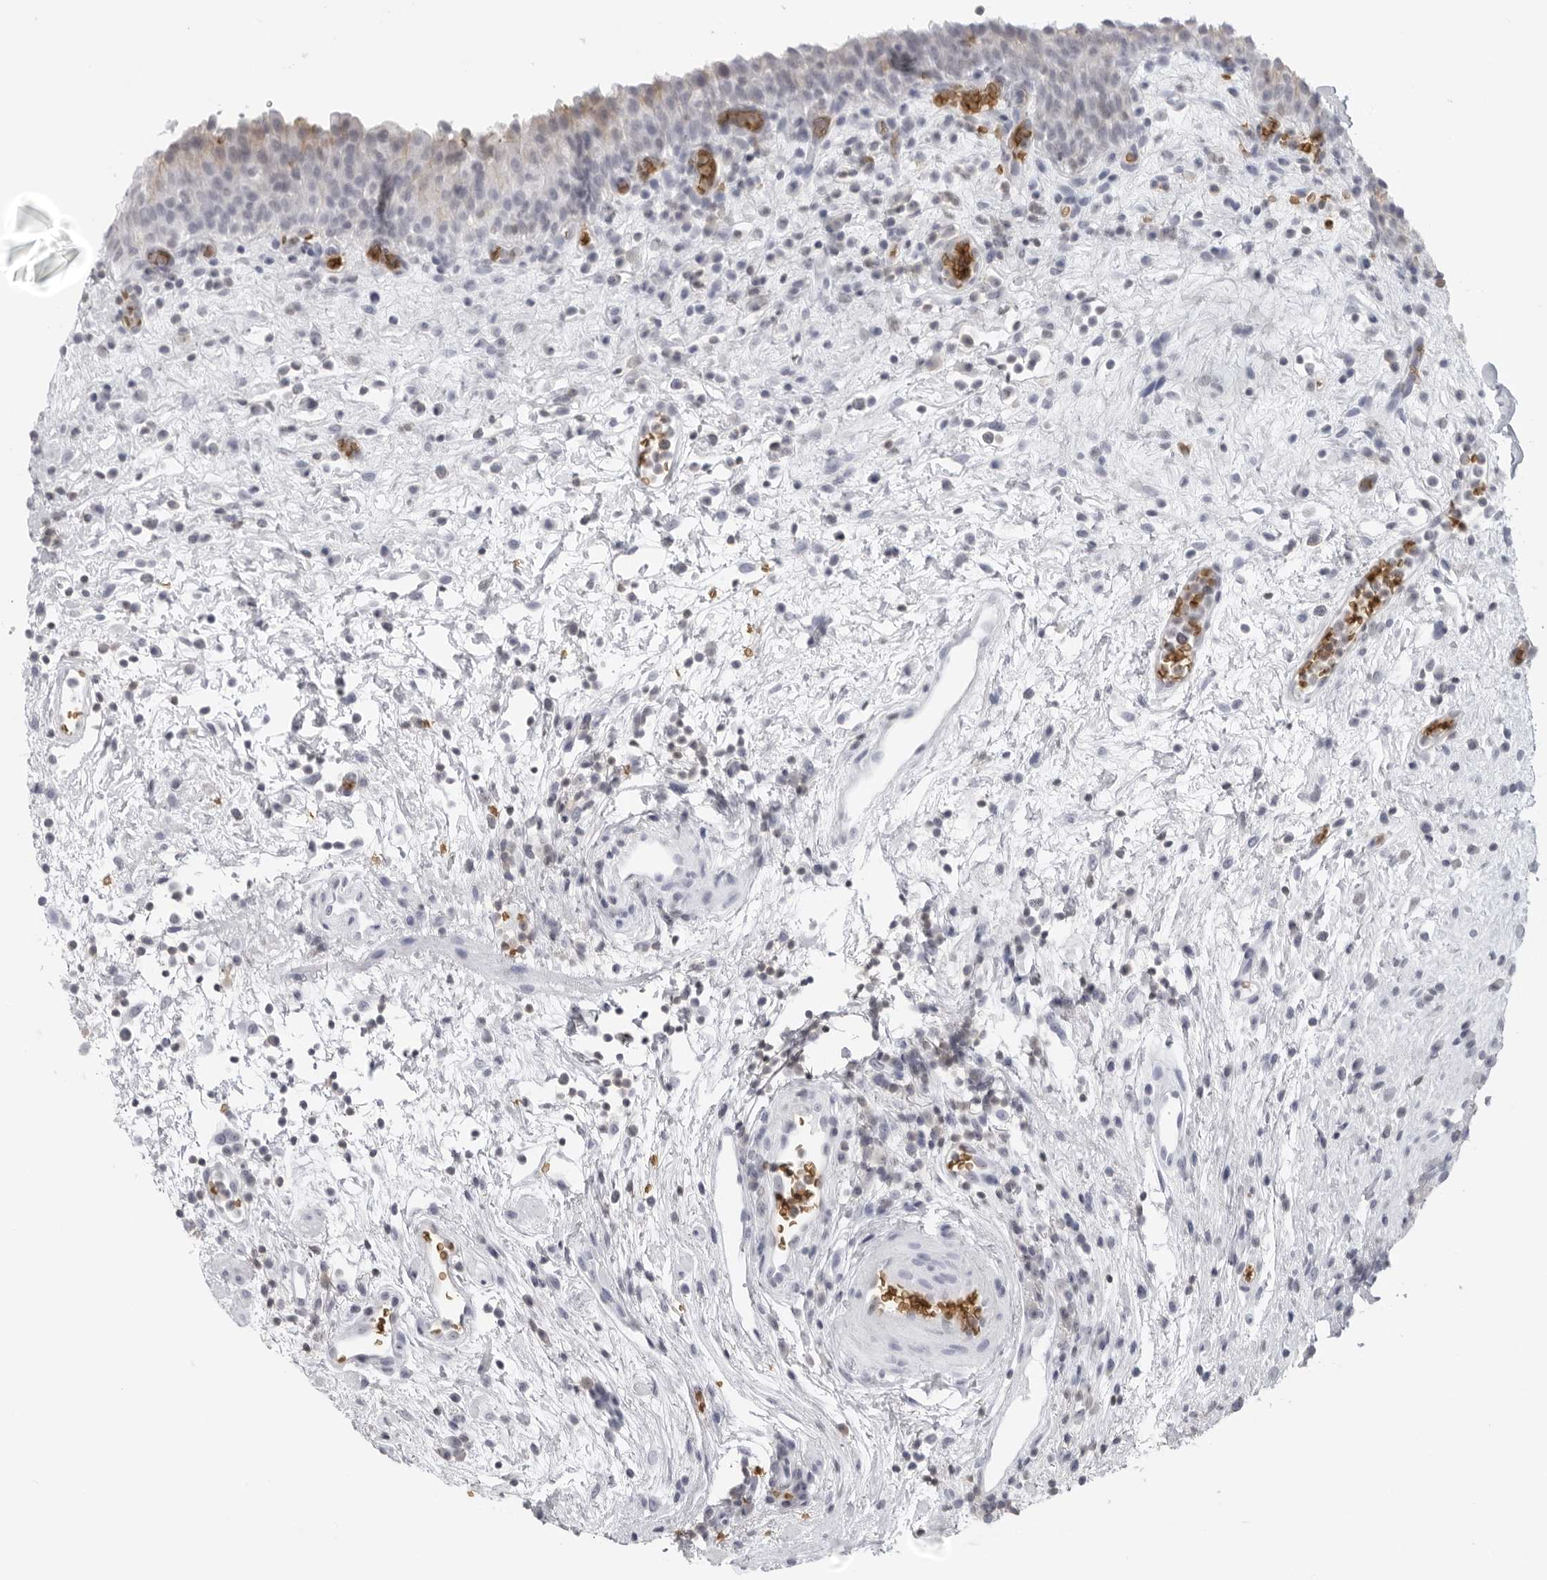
{"staining": {"intensity": "negative", "quantity": "none", "location": "none"}, "tissue": "urinary bladder", "cell_type": "Urothelial cells", "image_type": "normal", "snomed": [{"axis": "morphology", "description": "Normal tissue, NOS"}, {"axis": "morphology", "description": "Inflammation, NOS"}, {"axis": "topography", "description": "Urinary bladder"}], "caption": "An immunohistochemistry (IHC) histopathology image of unremarkable urinary bladder is shown. There is no staining in urothelial cells of urinary bladder.", "gene": "EPB41", "patient": {"sex": "female", "age": 75}}